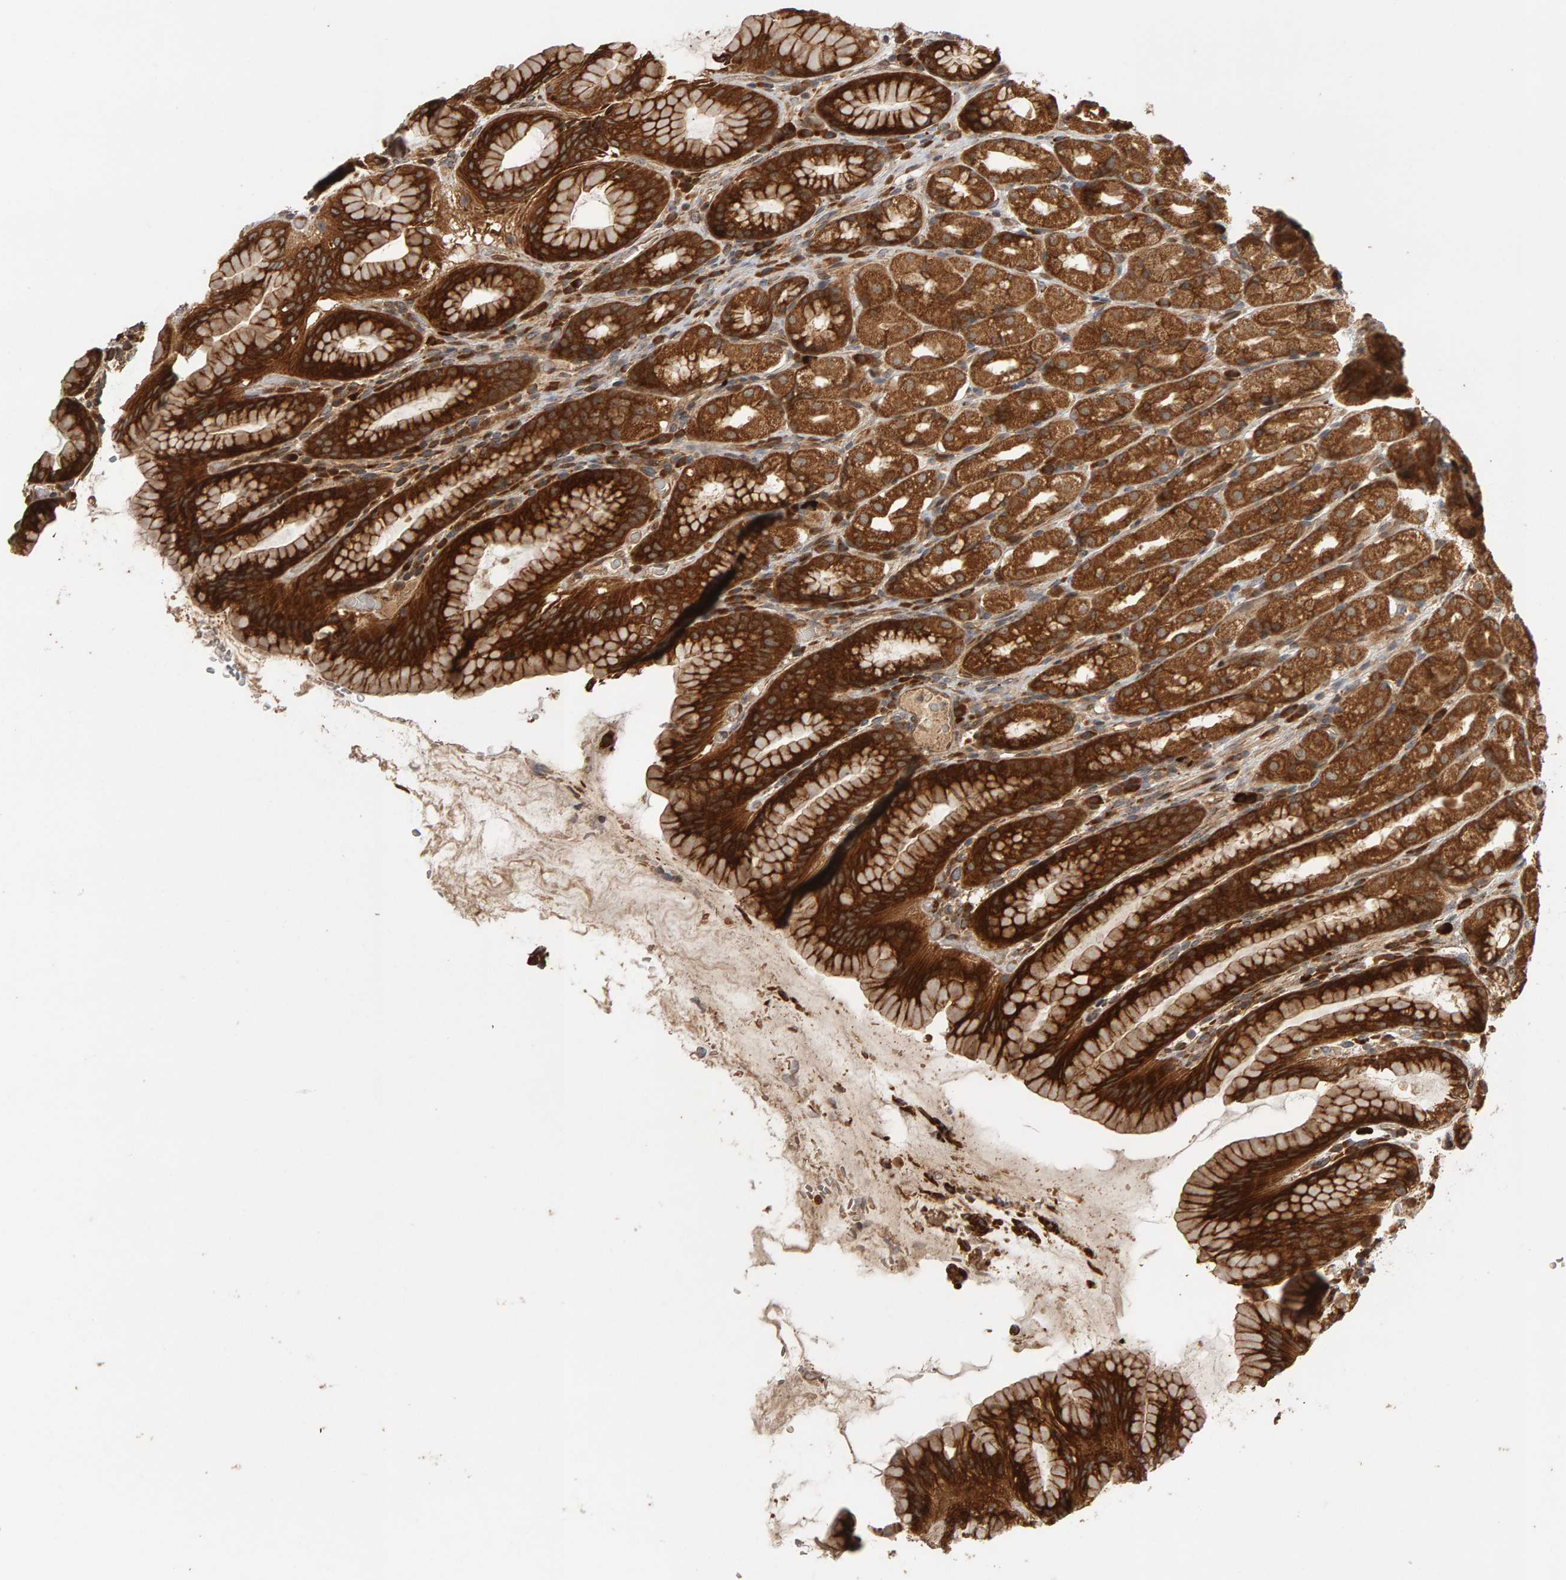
{"staining": {"intensity": "strong", "quantity": ">75%", "location": "cytoplasmic/membranous"}, "tissue": "stomach", "cell_type": "Glandular cells", "image_type": "normal", "snomed": [{"axis": "morphology", "description": "Normal tissue, NOS"}, {"axis": "topography", "description": "Stomach, upper"}], "caption": "Benign stomach was stained to show a protein in brown. There is high levels of strong cytoplasmic/membranous positivity in about >75% of glandular cells. The protein of interest is shown in brown color, while the nuclei are stained blue.", "gene": "ZFAND1", "patient": {"sex": "male", "age": 68}}